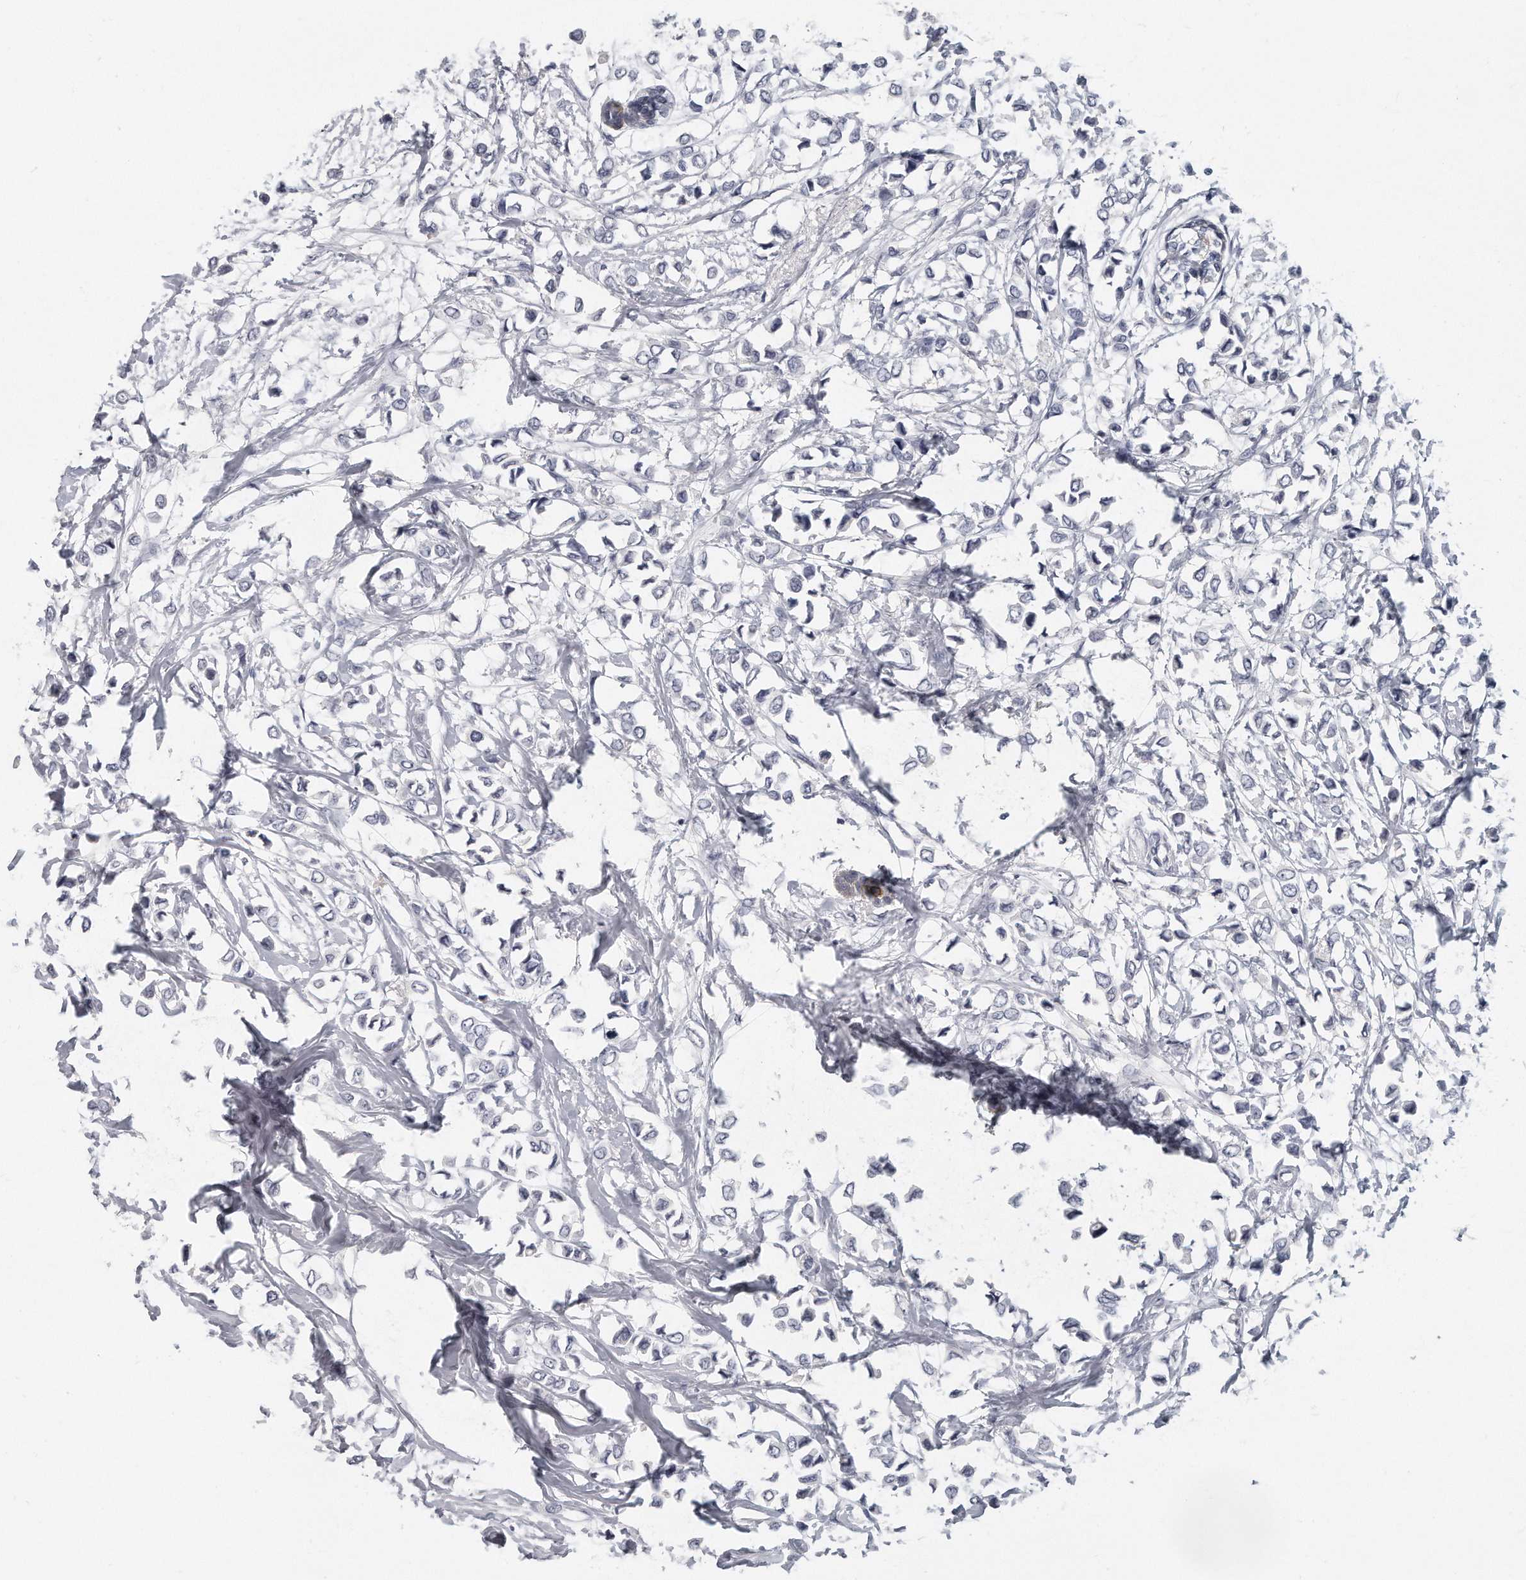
{"staining": {"intensity": "negative", "quantity": "none", "location": "none"}, "tissue": "breast cancer", "cell_type": "Tumor cells", "image_type": "cancer", "snomed": [{"axis": "morphology", "description": "Lobular carcinoma"}, {"axis": "topography", "description": "Breast"}], "caption": "An immunohistochemistry (IHC) histopathology image of breast cancer (lobular carcinoma) is shown. There is no staining in tumor cells of breast cancer (lobular carcinoma).", "gene": "KLHL7", "patient": {"sex": "female", "age": 51}}